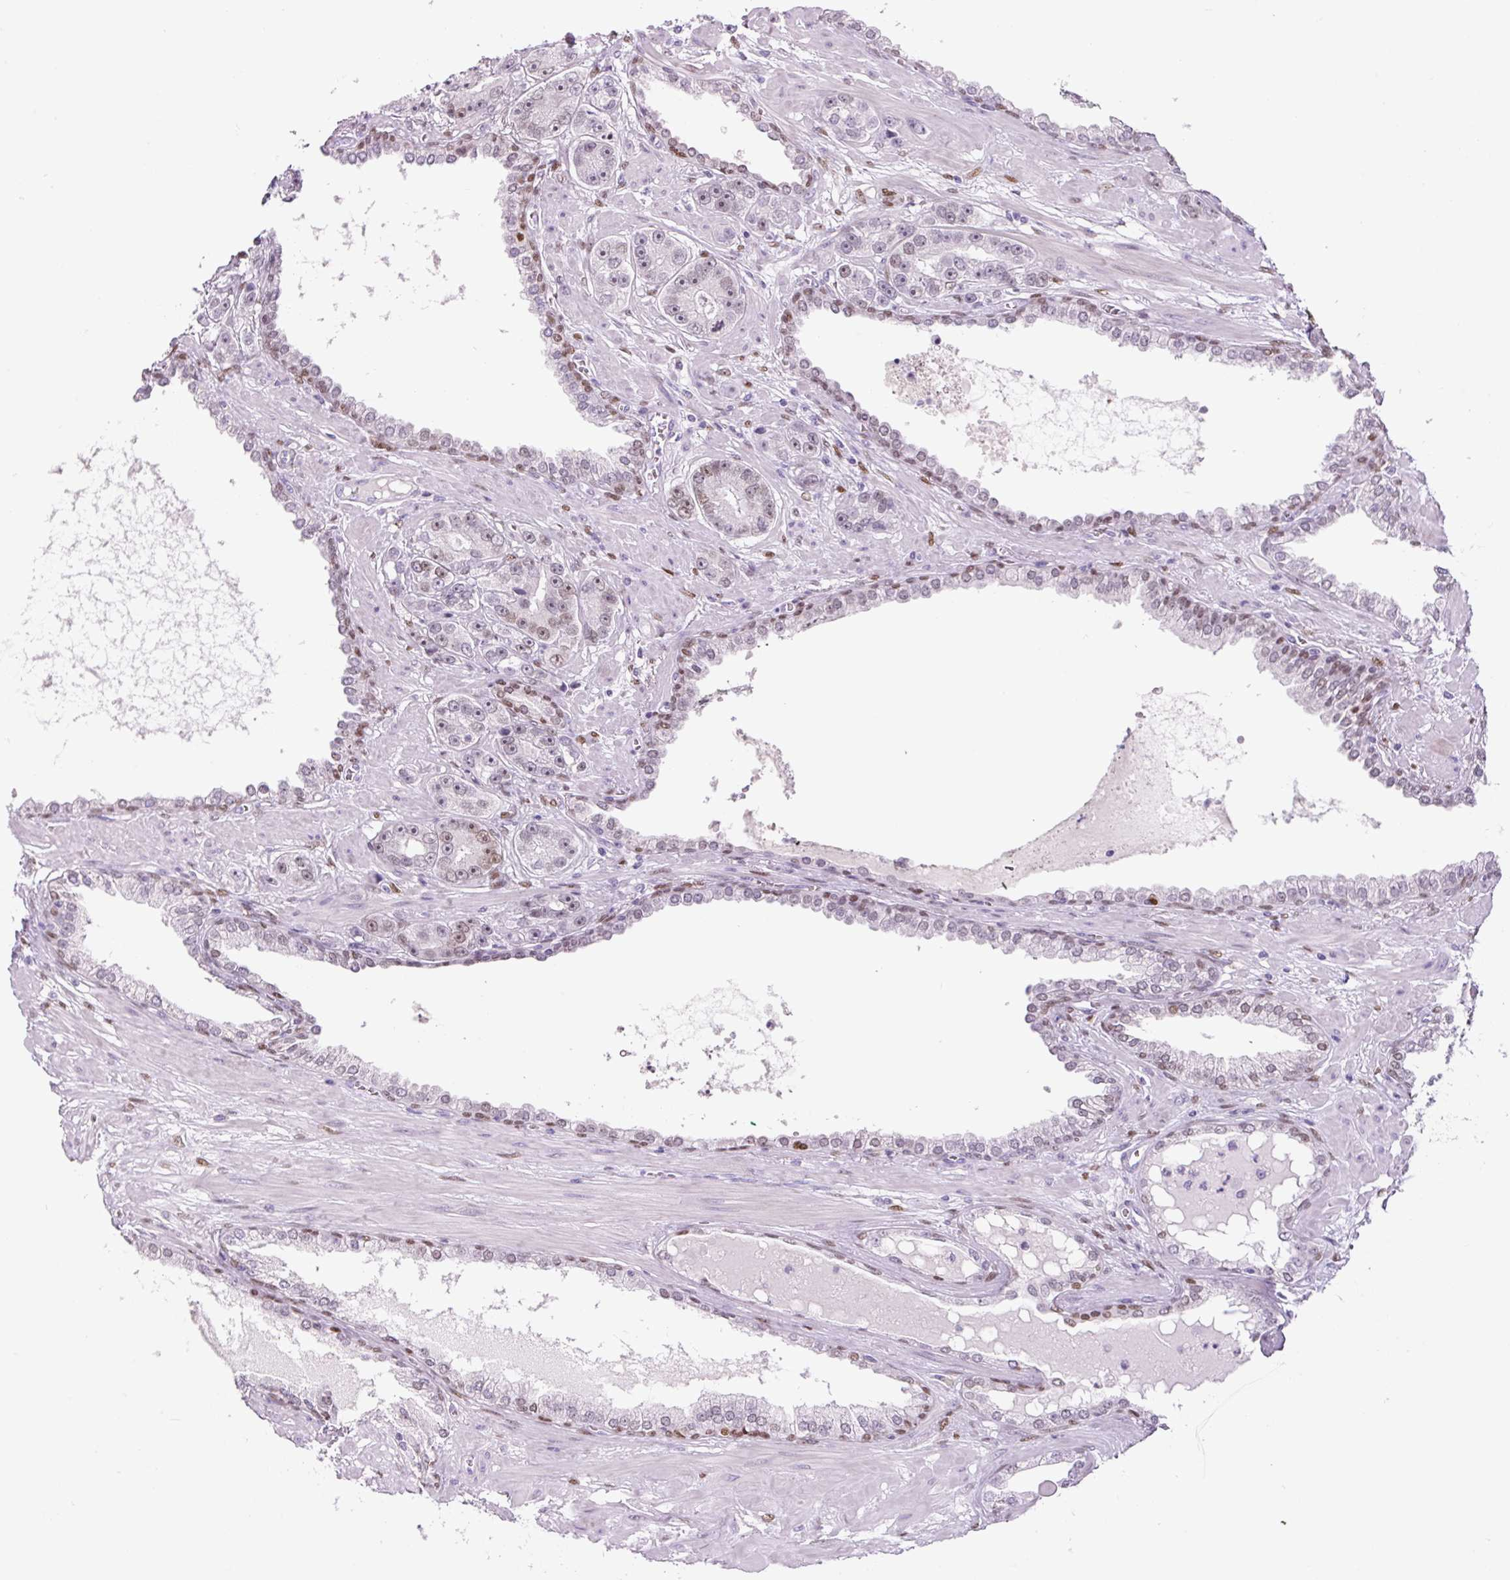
{"staining": {"intensity": "weak", "quantity": "25%-75%", "location": "nuclear"}, "tissue": "prostate cancer", "cell_type": "Tumor cells", "image_type": "cancer", "snomed": [{"axis": "morphology", "description": "Adenocarcinoma, High grade"}, {"axis": "topography", "description": "Prostate"}], "caption": "An image of prostate cancer stained for a protein displays weak nuclear brown staining in tumor cells.", "gene": "SIX1", "patient": {"sex": "male", "age": 71}}